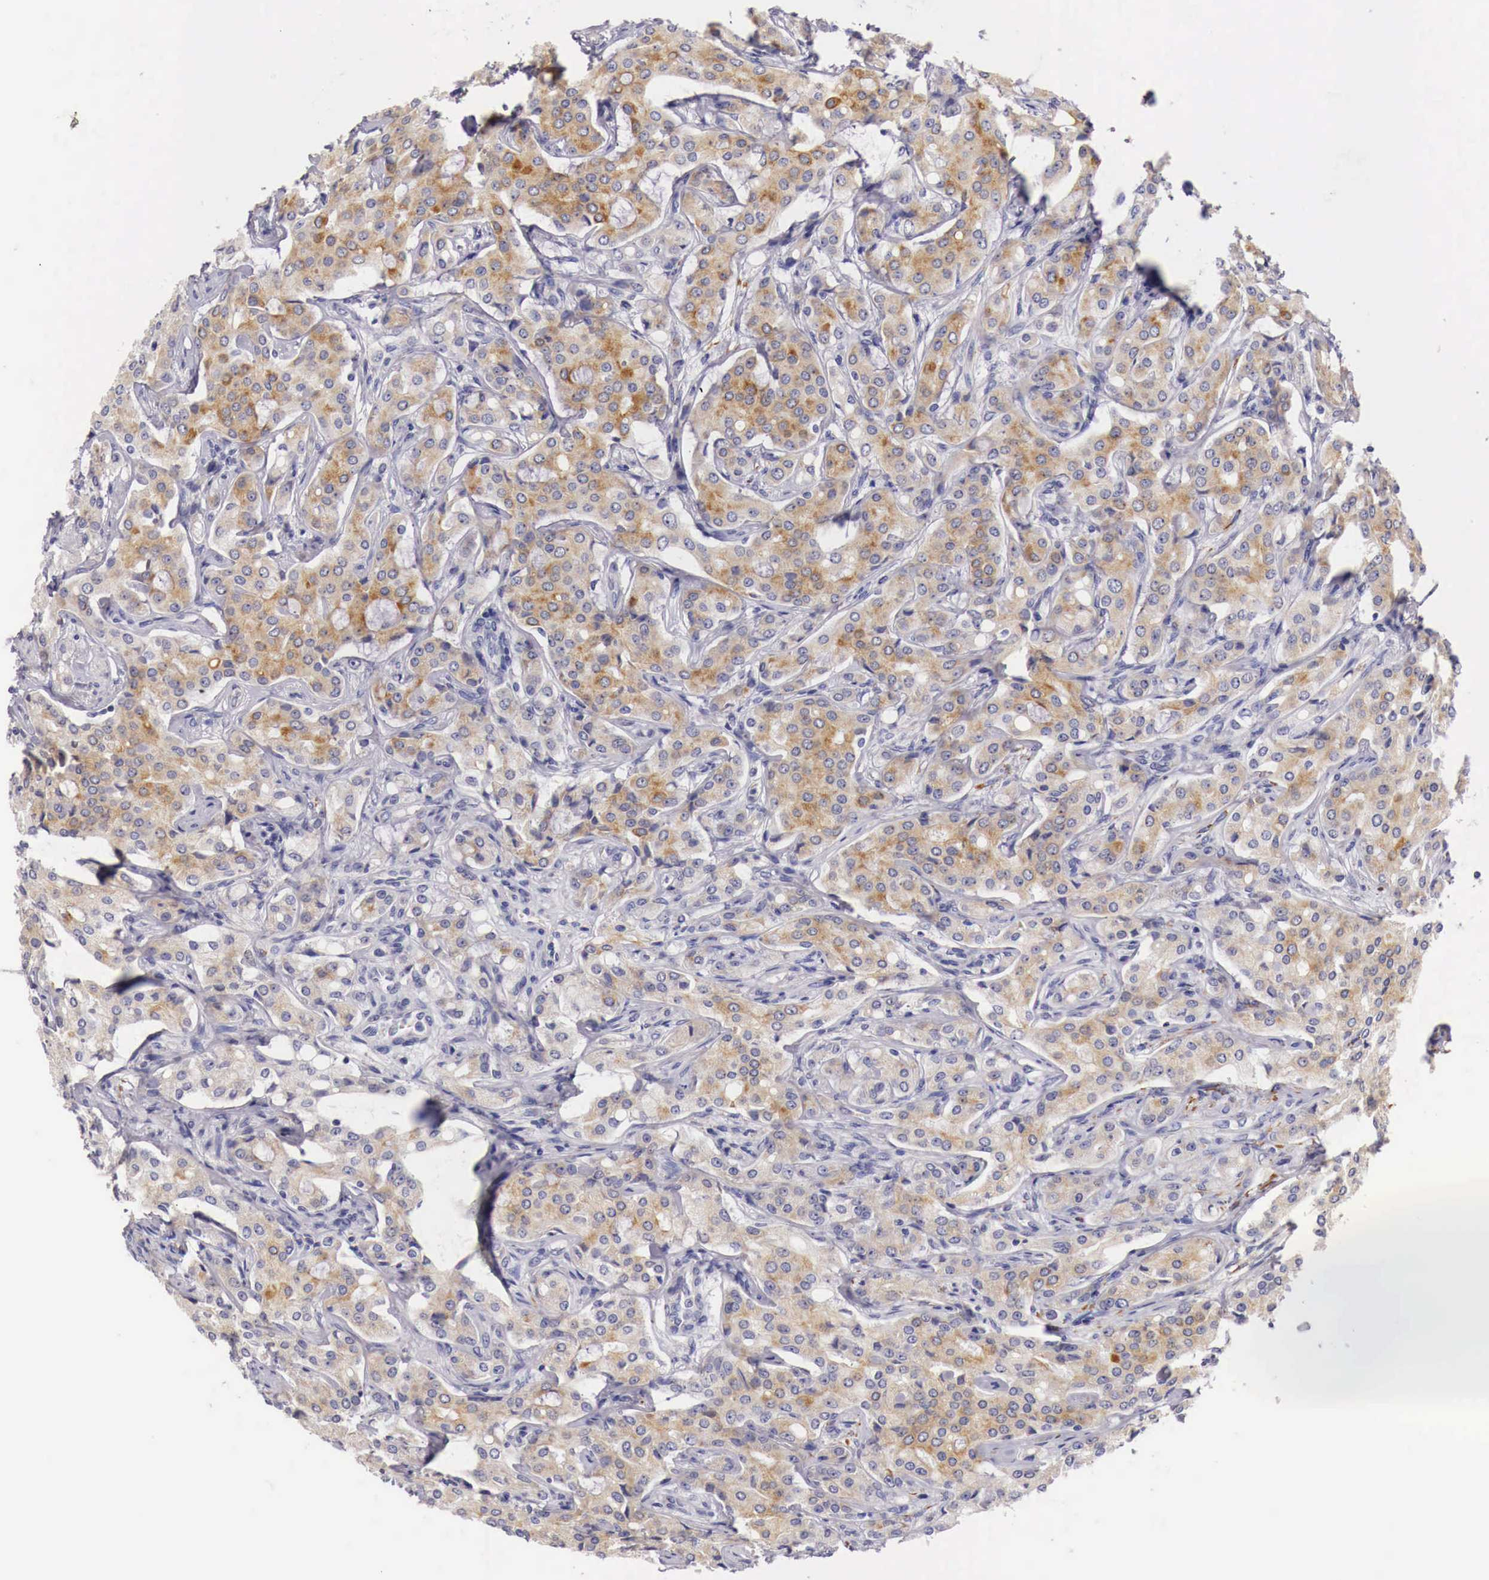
{"staining": {"intensity": "weak", "quantity": ">75%", "location": "cytoplasmic/membranous"}, "tissue": "prostate cancer", "cell_type": "Tumor cells", "image_type": "cancer", "snomed": [{"axis": "morphology", "description": "Adenocarcinoma, Medium grade"}, {"axis": "topography", "description": "Prostate"}], "caption": "Prostate medium-grade adenocarcinoma stained for a protein exhibits weak cytoplasmic/membranous positivity in tumor cells. The protein of interest is shown in brown color, while the nuclei are stained blue.", "gene": "NREP", "patient": {"sex": "male", "age": 72}}